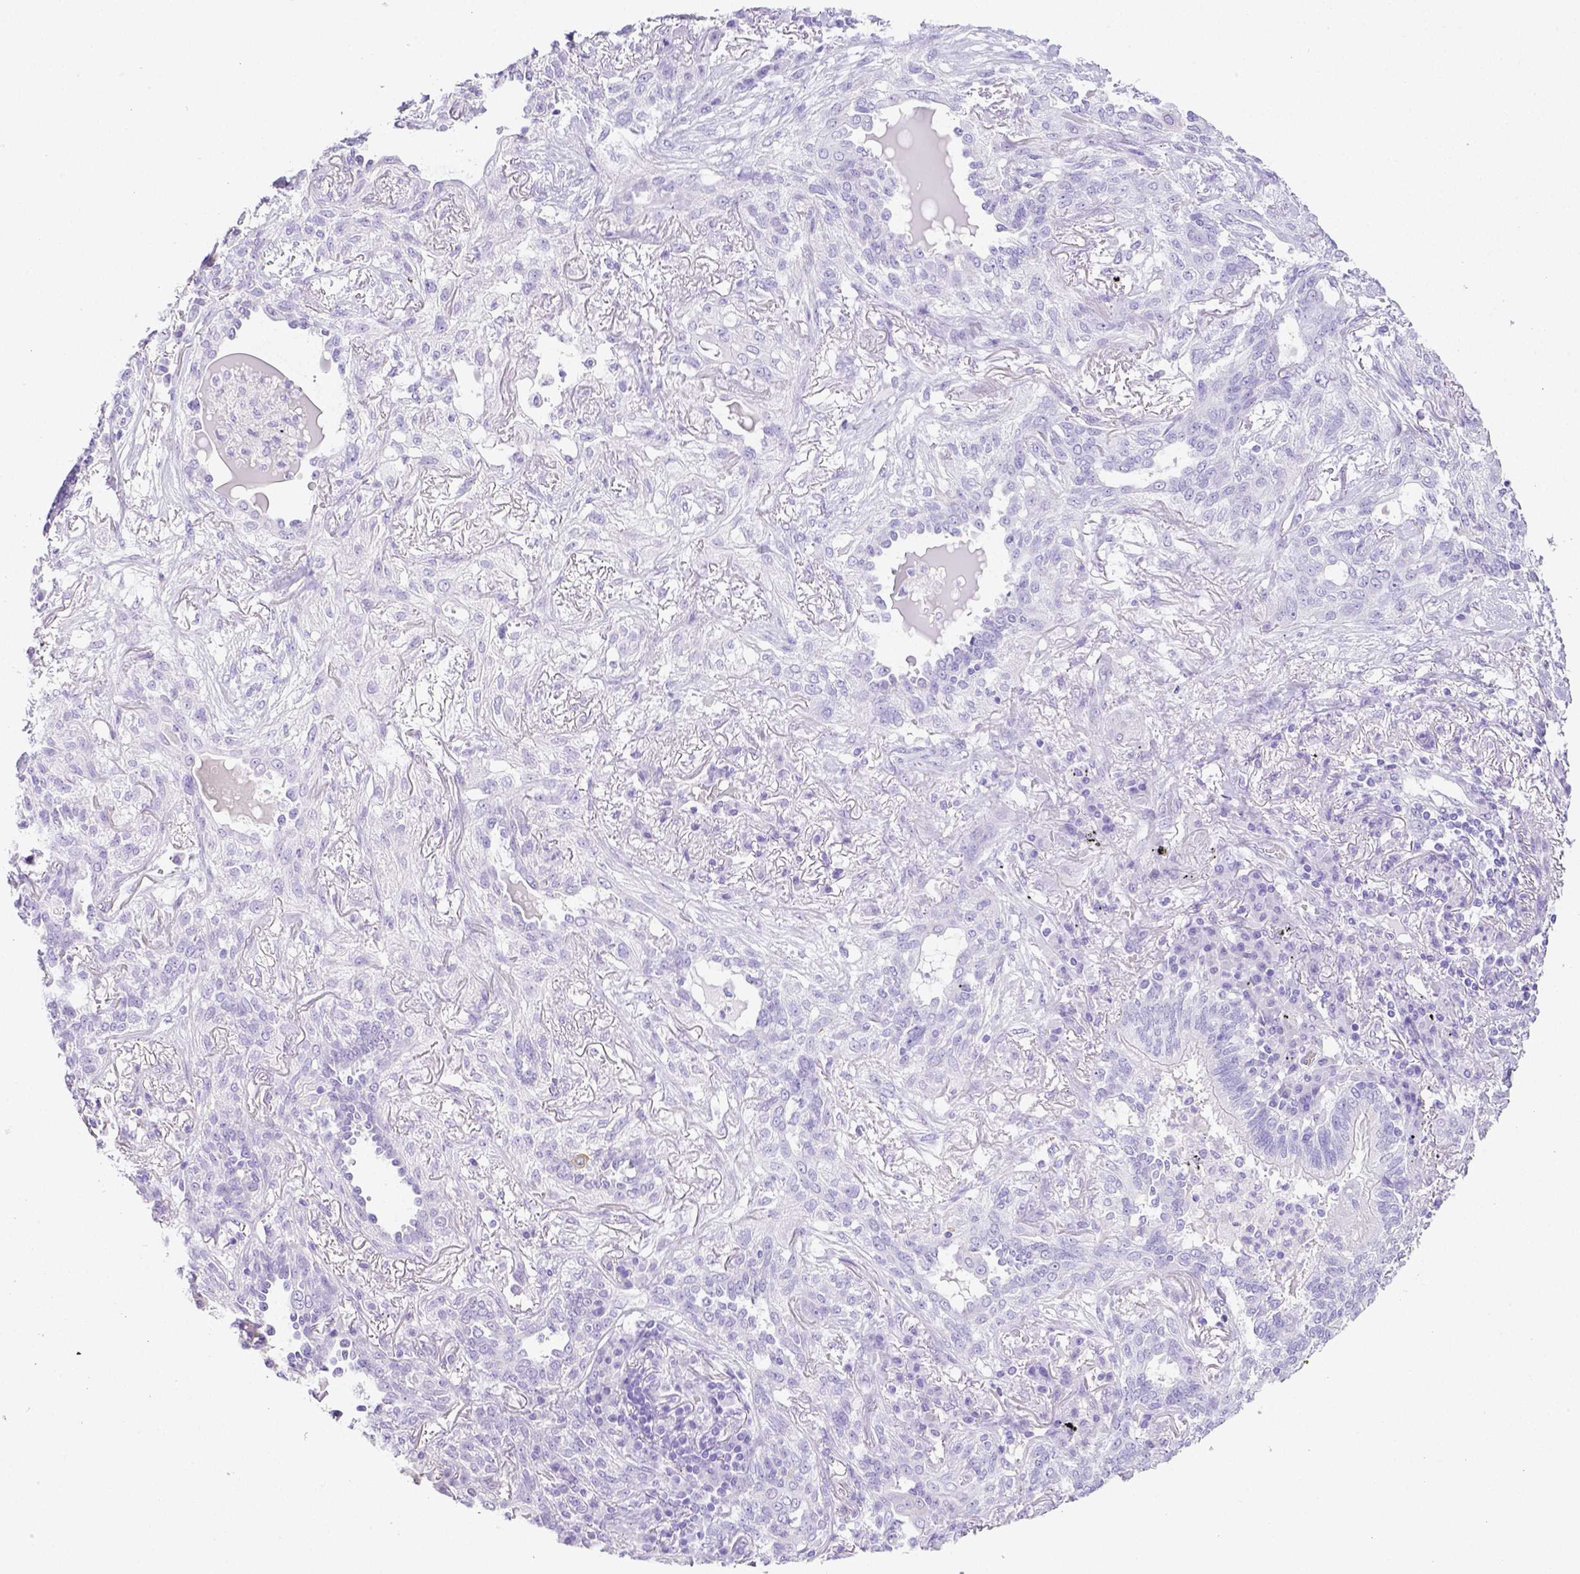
{"staining": {"intensity": "negative", "quantity": "none", "location": "none"}, "tissue": "lung cancer", "cell_type": "Tumor cells", "image_type": "cancer", "snomed": [{"axis": "morphology", "description": "Squamous cell carcinoma, NOS"}, {"axis": "topography", "description": "Lung"}], "caption": "Image shows no protein positivity in tumor cells of lung squamous cell carcinoma tissue. (DAB IHC with hematoxylin counter stain).", "gene": "ARHGAP36", "patient": {"sex": "female", "age": 70}}